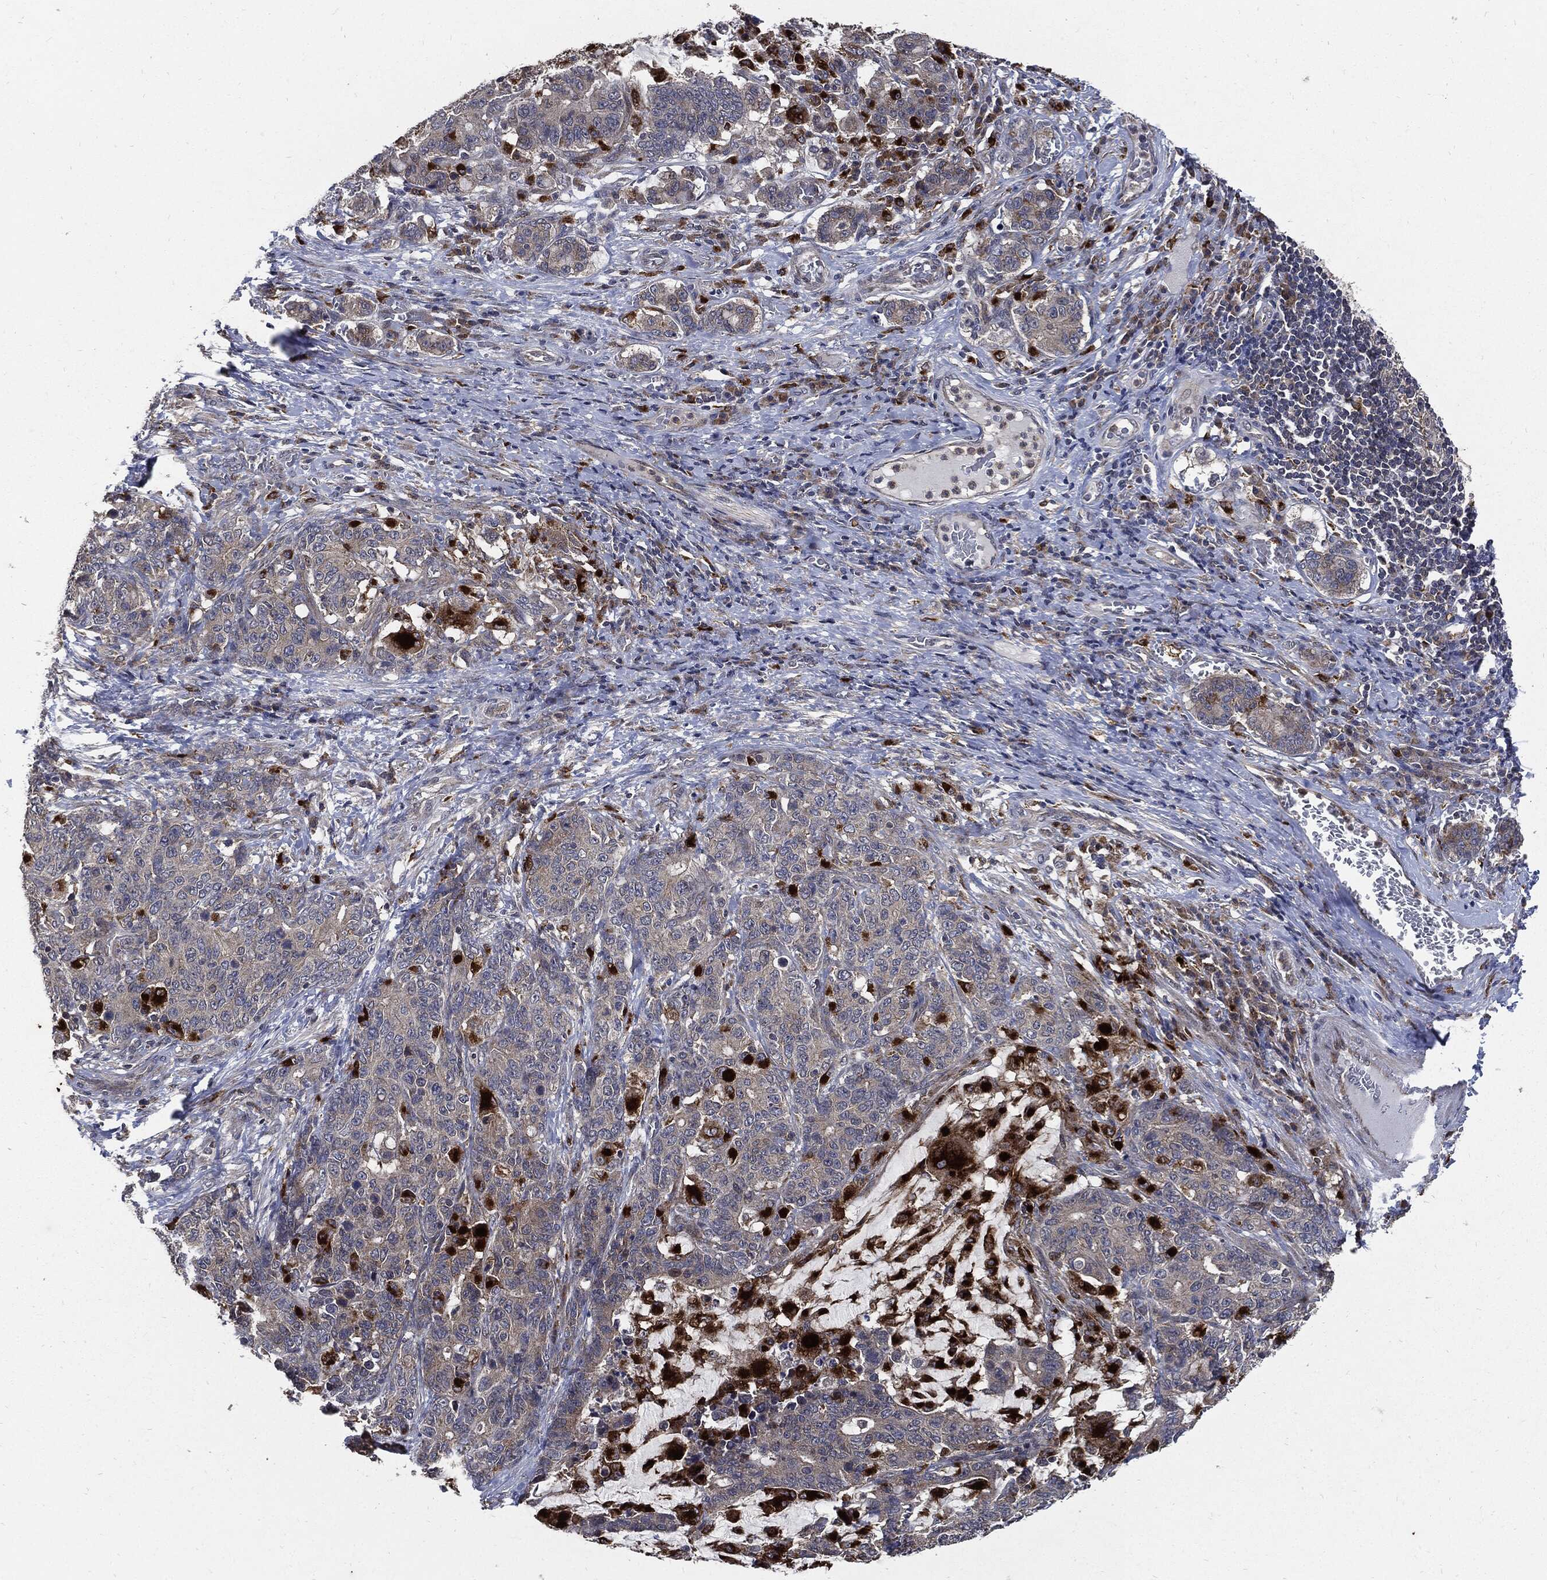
{"staining": {"intensity": "negative", "quantity": "none", "location": "none"}, "tissue": "stomach cancer", "cell_type": "Tumor cells", "image_type": "cancer", "snomed": [{"axis": "morphology", "description": "Normal tissue, NOS"}, {"axis": "morphology", "description": "Adenocarcinoma, NOS"}, {"axis": "topography", "description": "Stomach"}], "caption": "An immunohistochemistry (IHC) photomicrograph of stomach adenocarcinoma is shown. There is no staining in tumor cells of stomach adenocarcinoma.", "gene": "SLC31A2", "patient": {"sex": "female", "age": 64}}